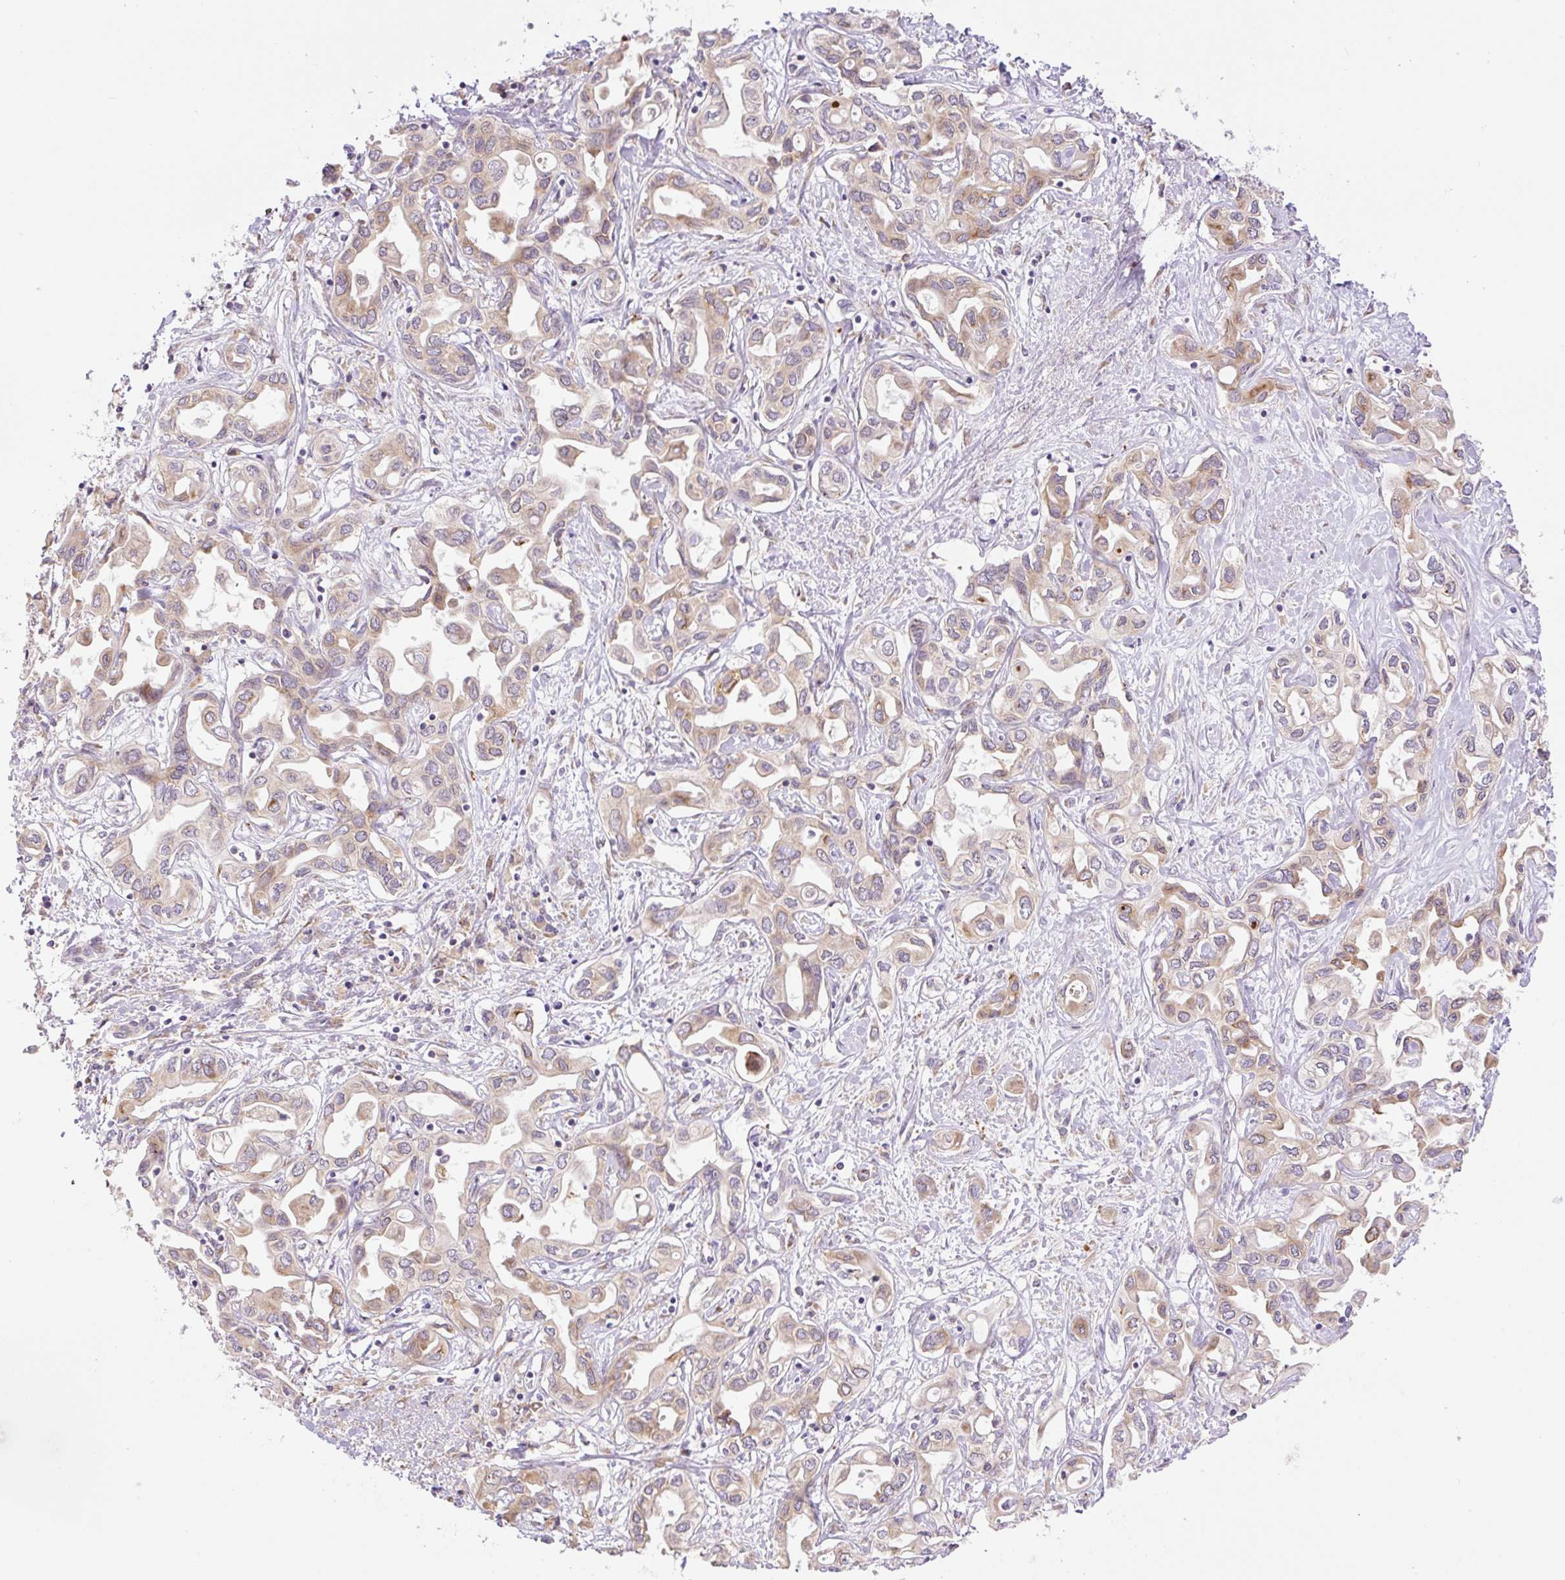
{"staining": {"intensity": "weak", "quantity": ">75%", "location": "cytoplasmic/membranous"}, "tissue": "liver cancer", "cell_type": "Tumor cells", "image_type": "cancer", "snomed": [{"axis": "morphology", "description": "Cholangiocarcinoma"}, {"axis": "topography", "description": "Liver"}], "caption": "Tumor cells display low levels of weak cytoplasmic/membranous staining in about >75% of cells in human liver cancer.", "gene": "POFUT1", "patient": {"sex": "female", "age": 64}}